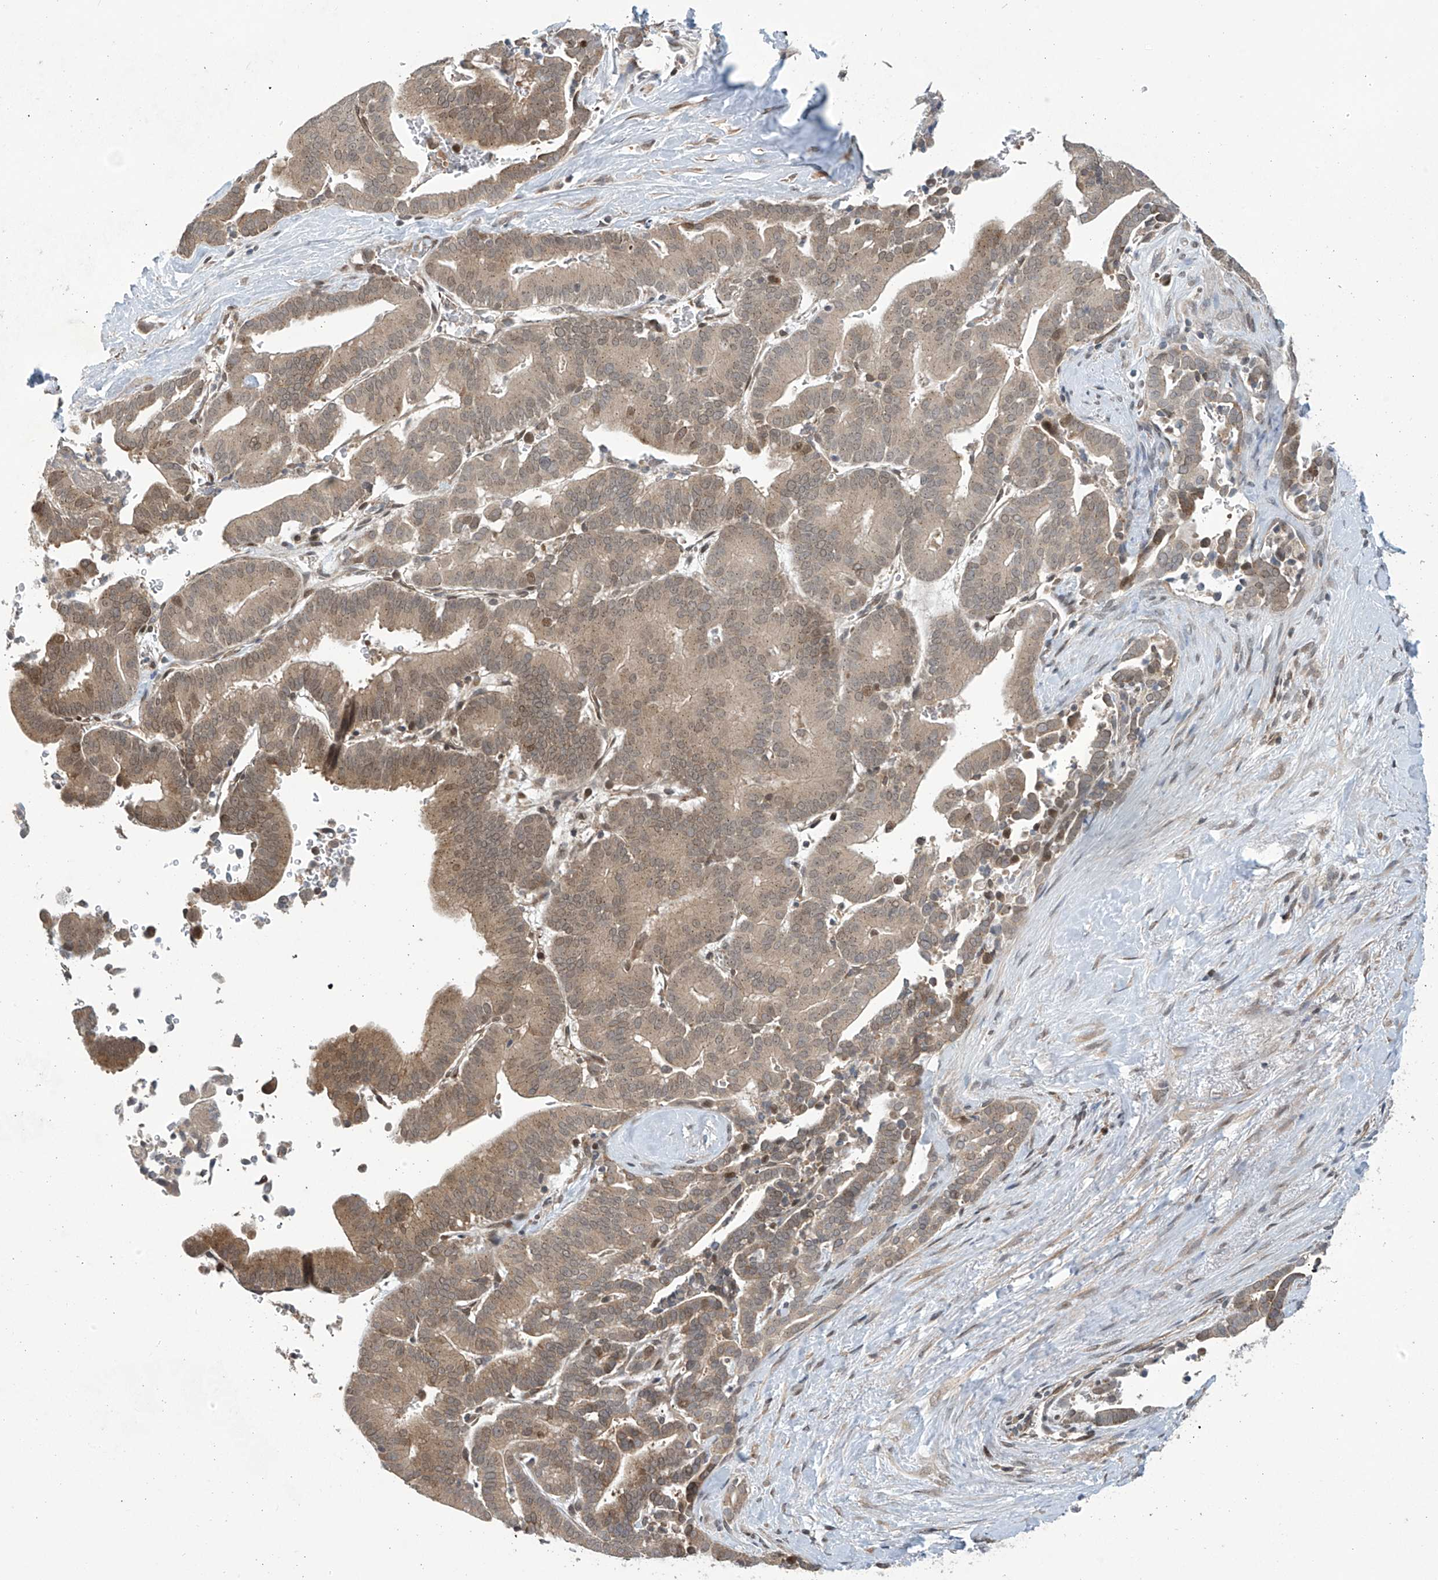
{"staining": {"intensity": "moderate", "quantity": ">75%", "location": "cytoplasmic/membranous,nuclear"}, "tissue": "liver cancer", "cell_type": "Tumor cells", "image_type": "cancer", "snomed": [{"axis": "morphology", "description": "Cholangiocarcinoma"}, {"axis": "topography", "description": "Liver"}], "caption": "The histopathology image shows immunohistochemical staining of cholangiocarcinoma (liver). There is moderate cytoplasmic/membranous and nuclear positivity is appreciated in approximately >75% of tumor cells. The staining is performed using DAB (3,3'-diaminobenzidine) brown chromogen to label protein expression. The nuclei are counter-stained blue using hematoxylin.", "gene": "ABHD13", "patient": {"sex": "female", "age": 75}}